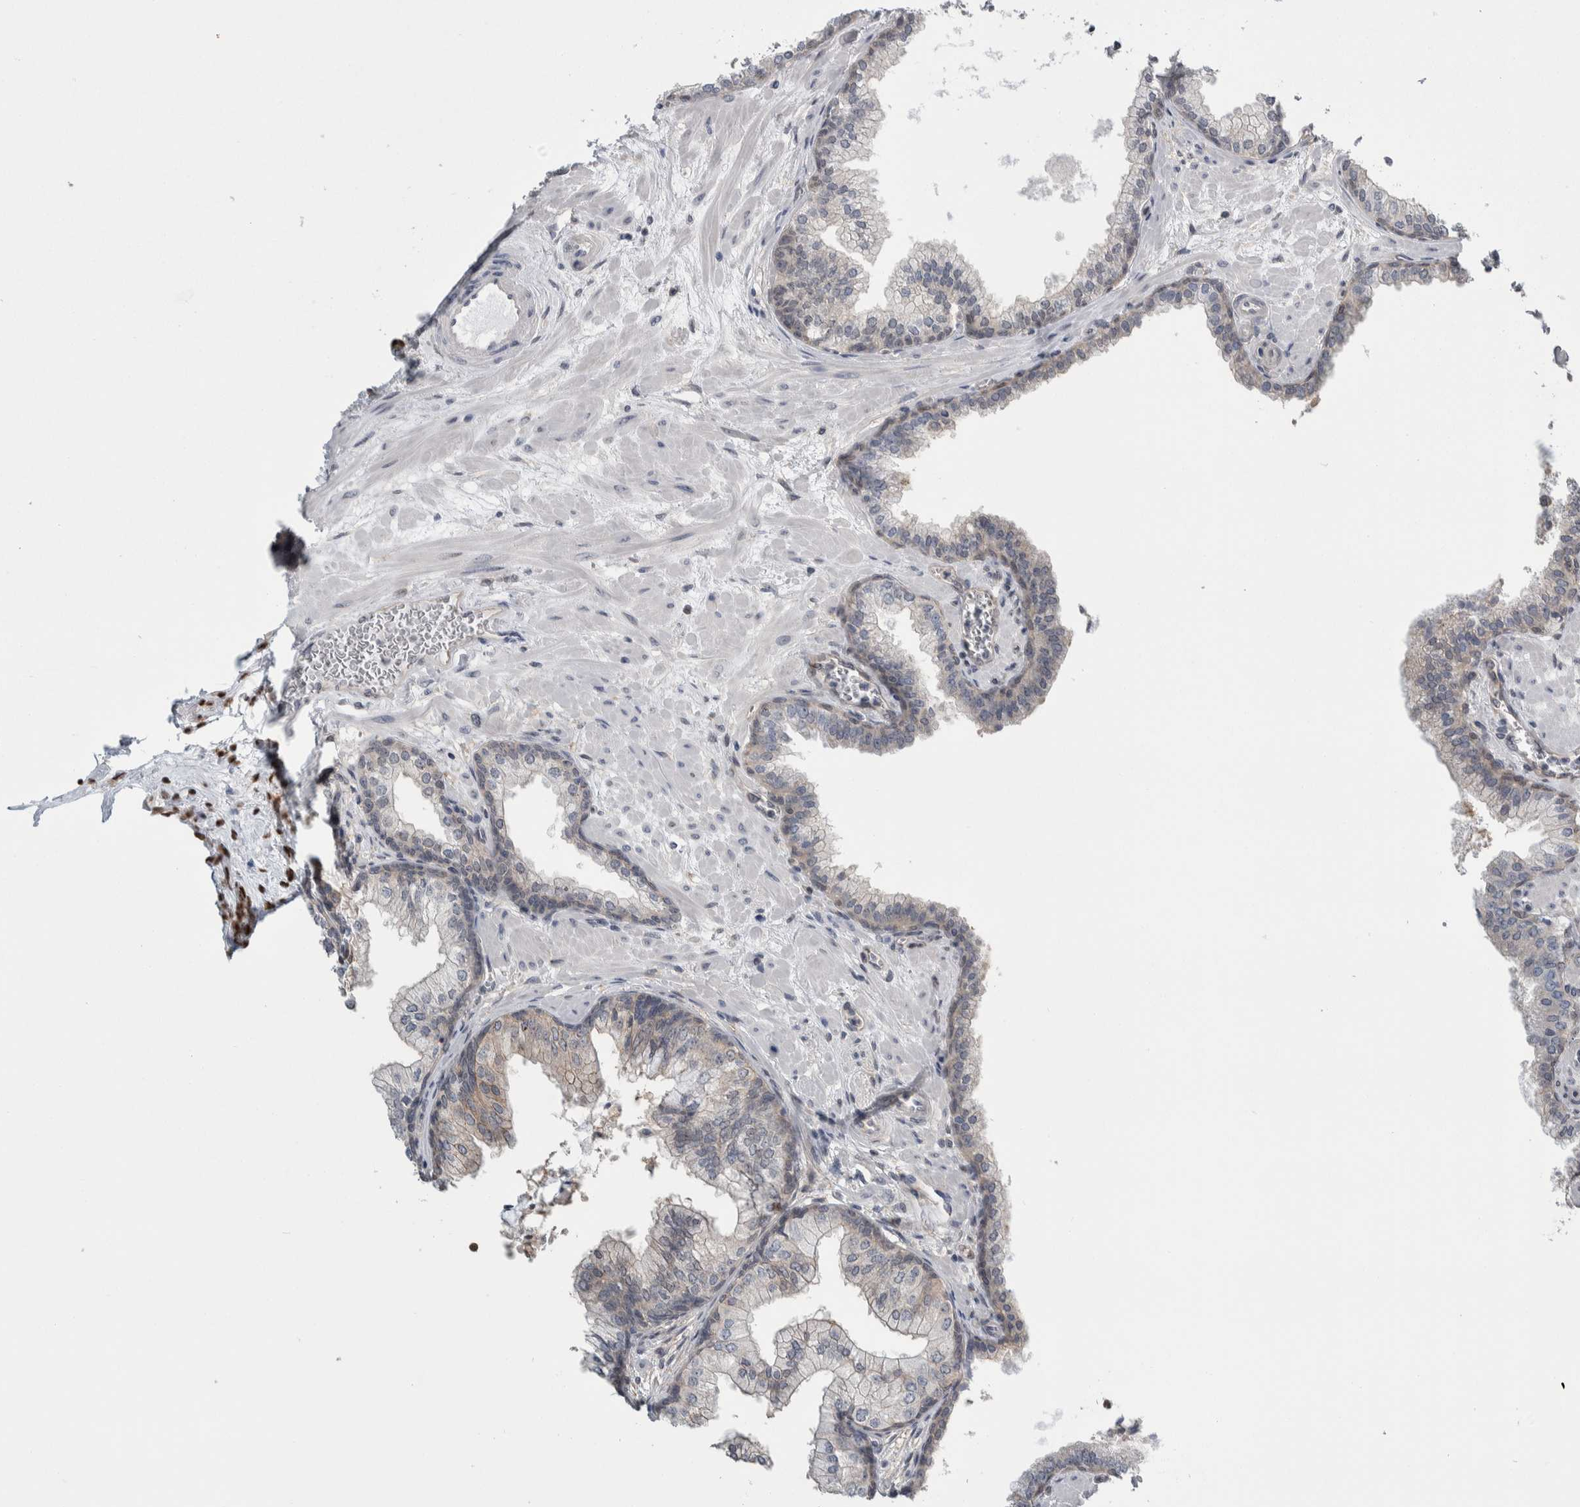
{"staining": {"intensity": "weak", "quantity": "<25%", "location": "cytoplasmic/membranous,nuclear"}, "tissue": "prostate", "cell_type": "Glandular cells", "image_type": "normal", "snomed": [{"axis": "morphology", "description": "Normal tissue, NOS"}, {"axis": "morphology", "description": "Urothelial carcinoma, Low grade"}, {"axis": "topography", "description": "Urinary bladder"}, {"axis": "topography", "description": "Prostate"}], "caption": "Histopathology image shows no significant protein expression in glandular cells of benign prostate.", "gene": "TAX1BP1", "patient": {"sex": "male", "age": 60}}